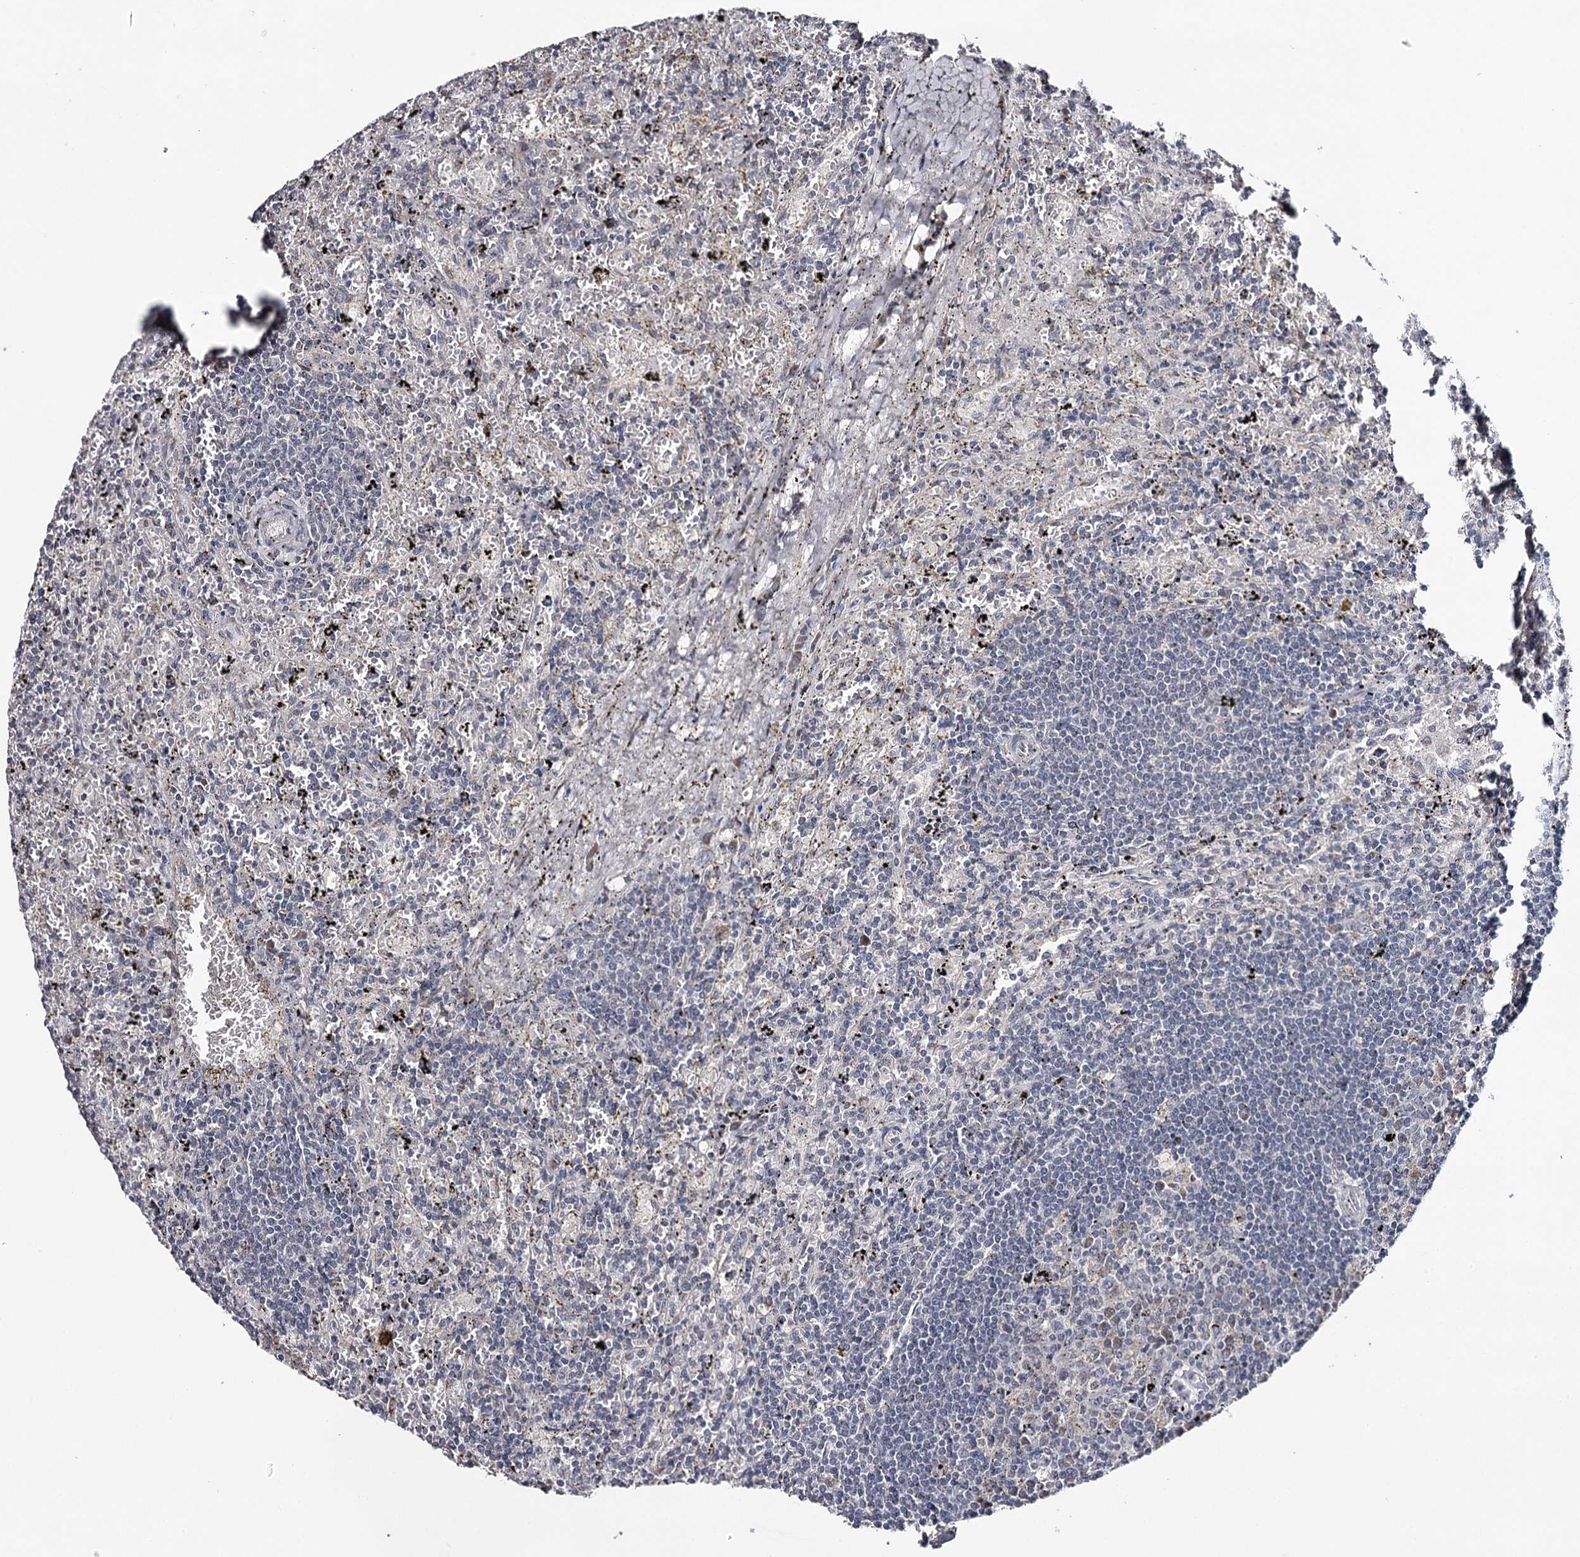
{"staining": {"intensity": "negative", "quantity": "none", "location": "none"}, "tissue": "lymphoma", "cell_type": "Tumor cells", "image_type": "cancer", "snomed": [{"axis": "morphology", "description": "Malignant lymphoma, non-Hodgkin's type, Low grade"}, {"axis": "topography", "description": "Spleen"}], "caption": "Immunohistochemical staining of lymphoma reveals no significant positivity in tumor cells. The staining is performed using DAB (3,3'-diaminobenzidine) brown chromogen with nuclei counter-stained in using hematoxylin.", "gene": "GTSF1", "patient": {"sex": "male", "age": 76}}